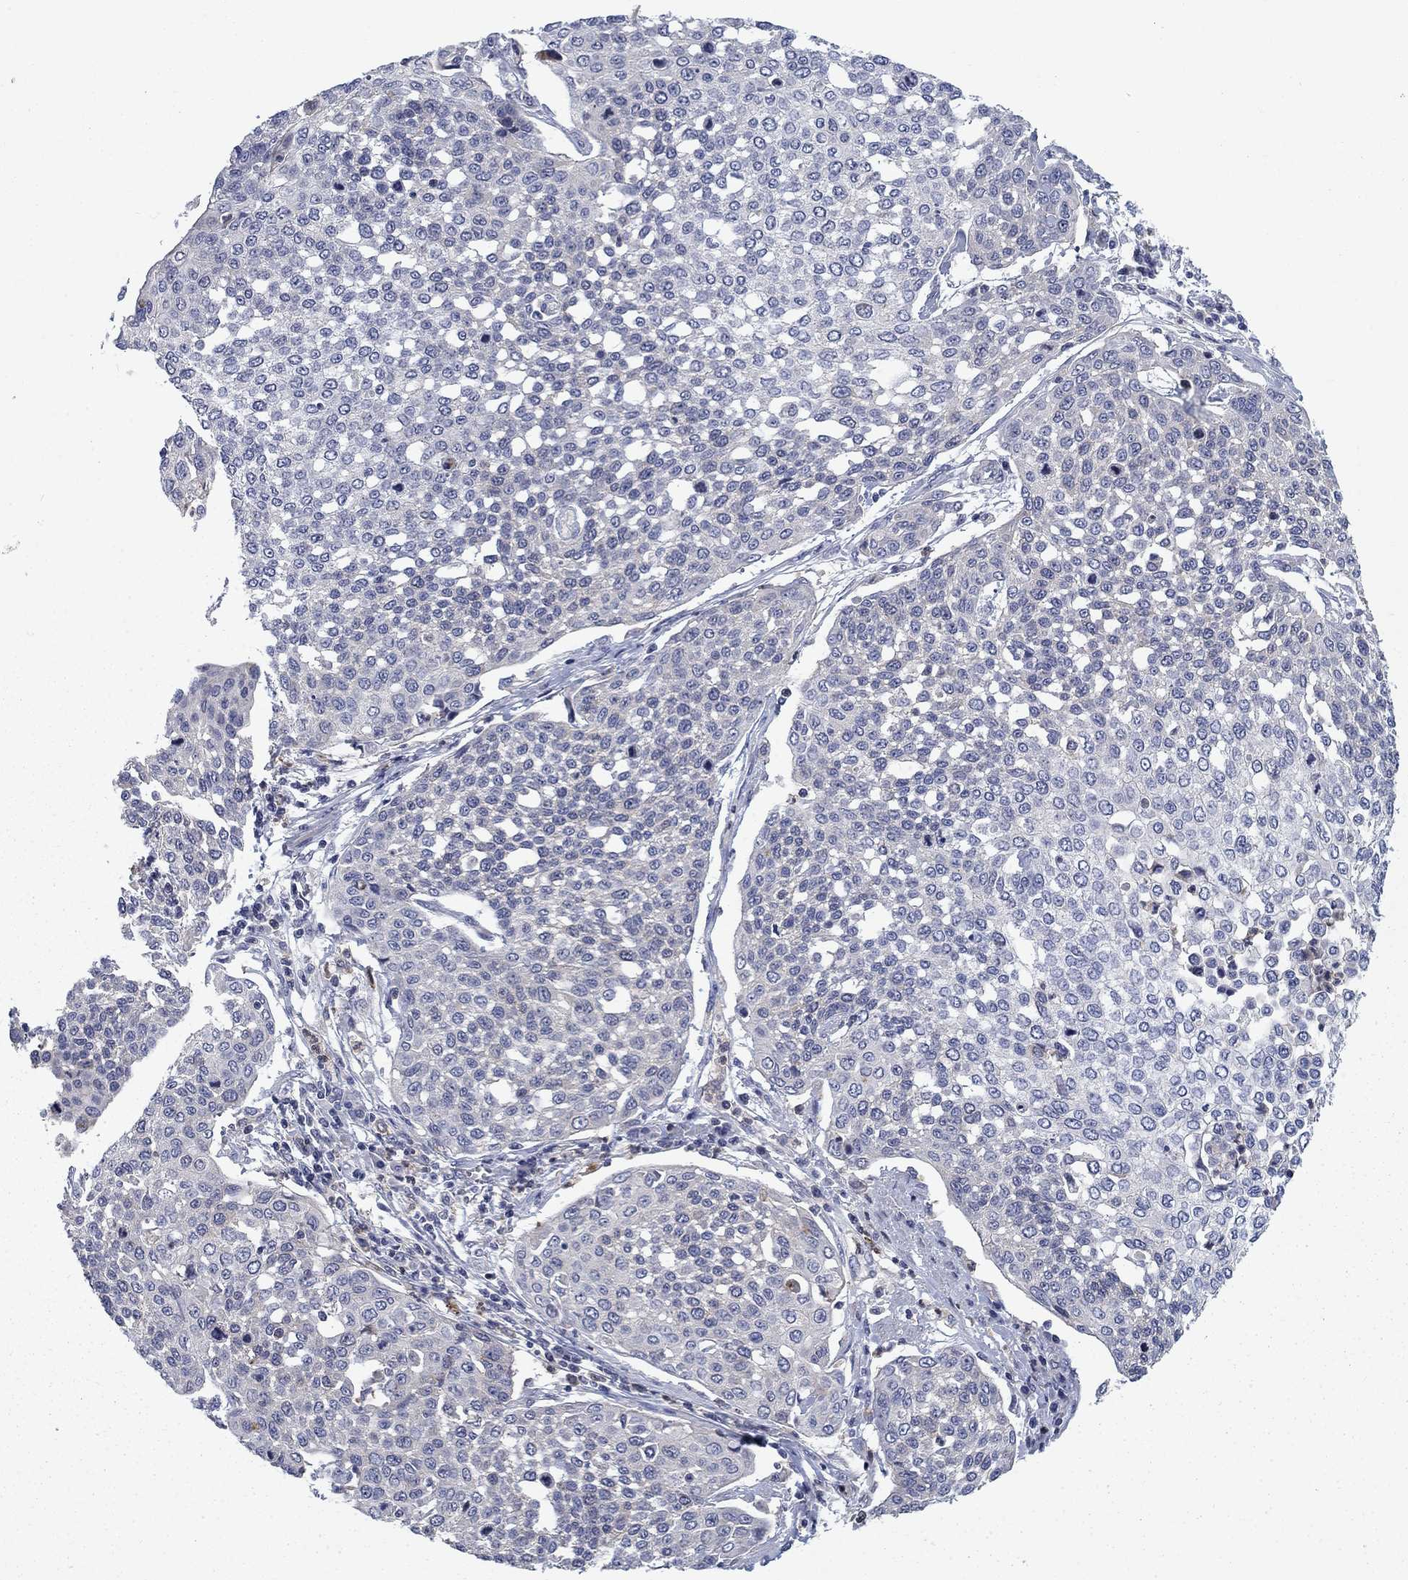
{"staining": {"intensity": "weak", "quantity": "<25%", "location": "cytoplasmic/membranous"}, "tissue": "cervical cancer", "cell_type": "Tumor cells", "image_type": "cancer", "snomed": [{"axis": "morphology", "description": "Squamous cell carcinoma, NOS"}, {"axis": "topography", "description": "Cervix"}], "caption": "DAB (3,3'-diaminobenzidine) immunohistochemical staining of cervical cancer displays no significant staining in tumor cells. (Stains: DAB (3,3'-diaminobenzidine) immunohistochemistry with hematoxylin counter stain, Microscopy: brightfield microscopy at high magnification).", "gene": "KIF15", "patient": {"sex": "female", "age": 34}}